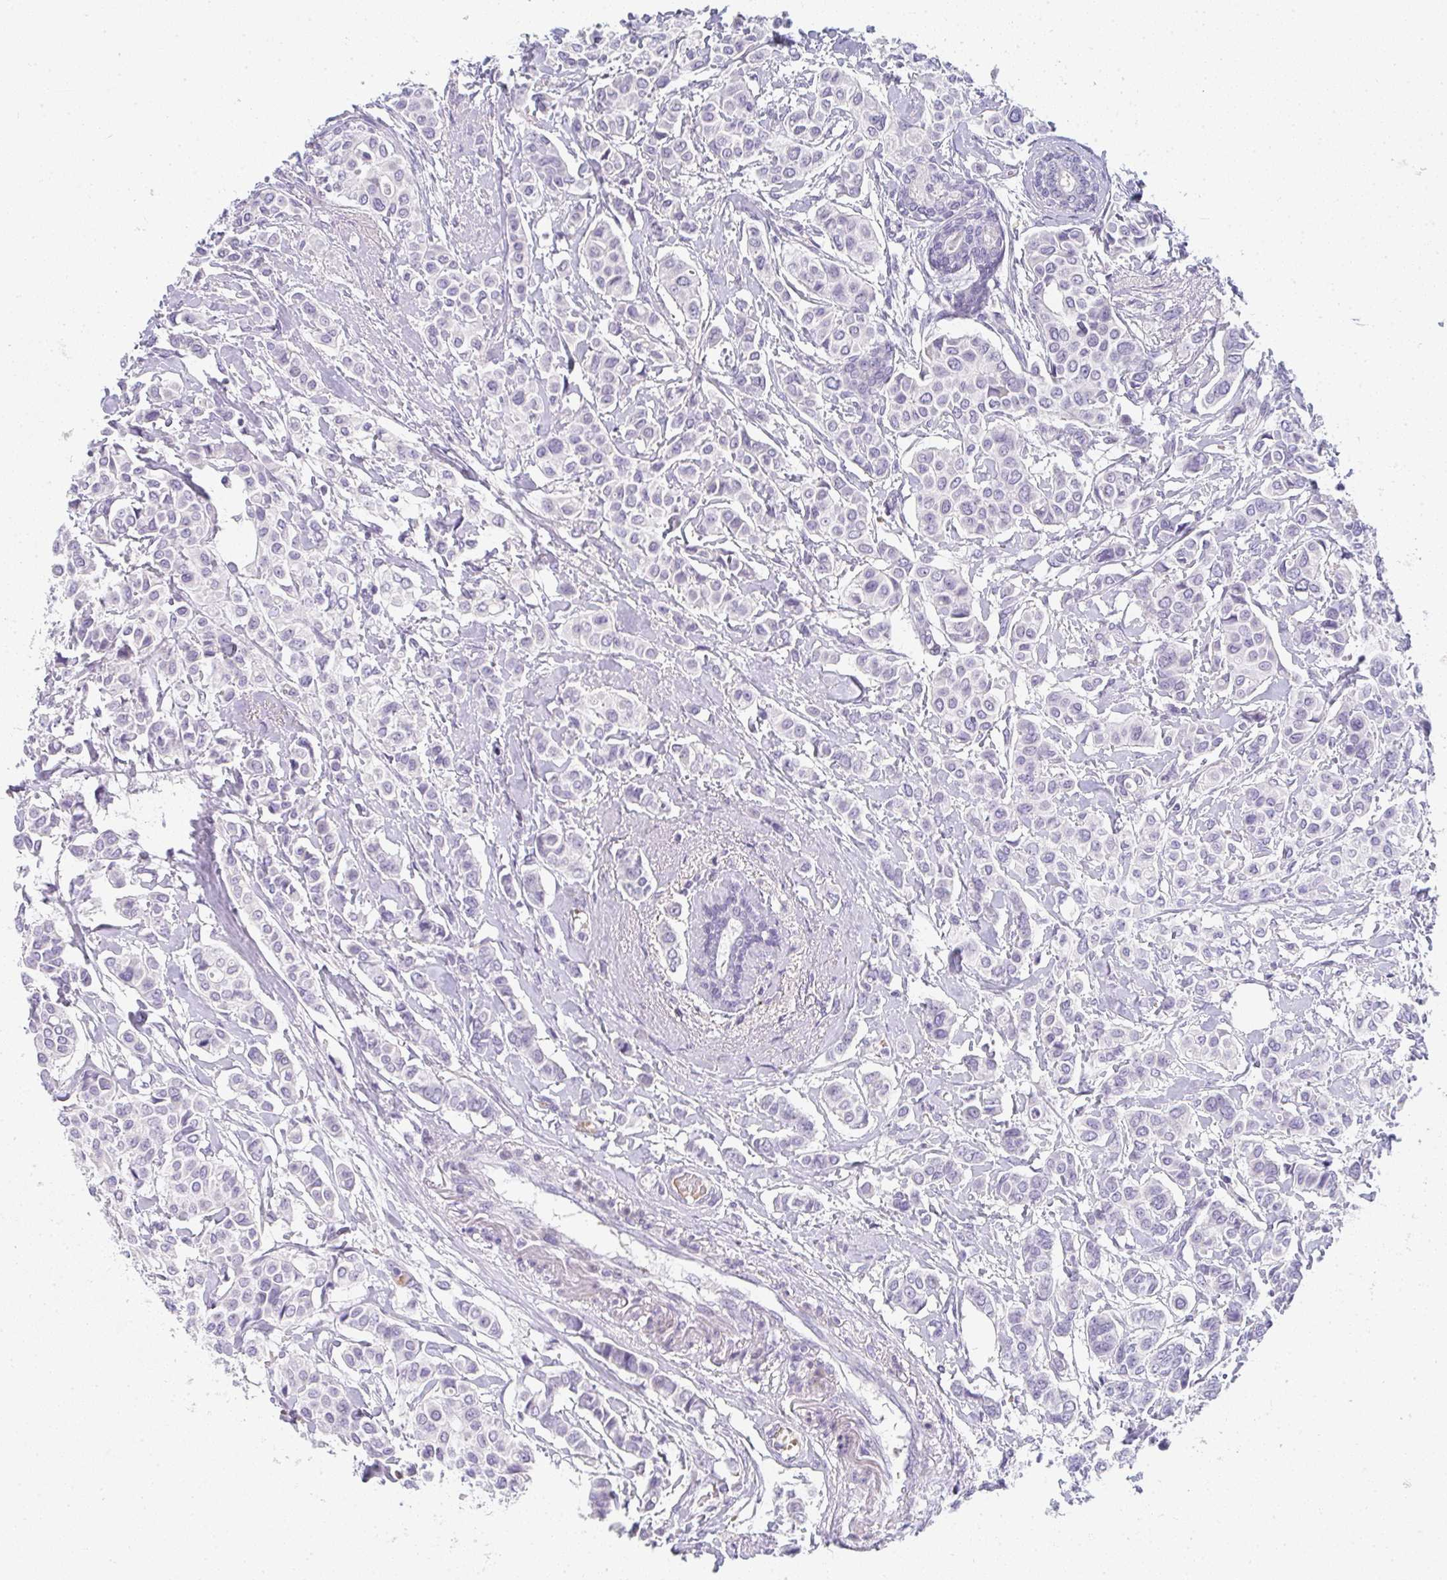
{"staining": {"intensity": "negative", "quantity": "none", "location": "none"}, "tissue": "breast cancer", "cell_type": "Tumor cells", "image_type": "cancer", "snomed": [{"axis": "morphology", "description": "Lobular carcinoma"}, {"axis": "topography", "description": "Breast"}], "caption": "Immunohistochemistry (IHC) micrograph of lobular carcinoma (breast) stained for a protein (brown), which demonstrates no expression in tumor cells.", "gene": "NEU2", "patient": {"sex": "female", "age": 51}}